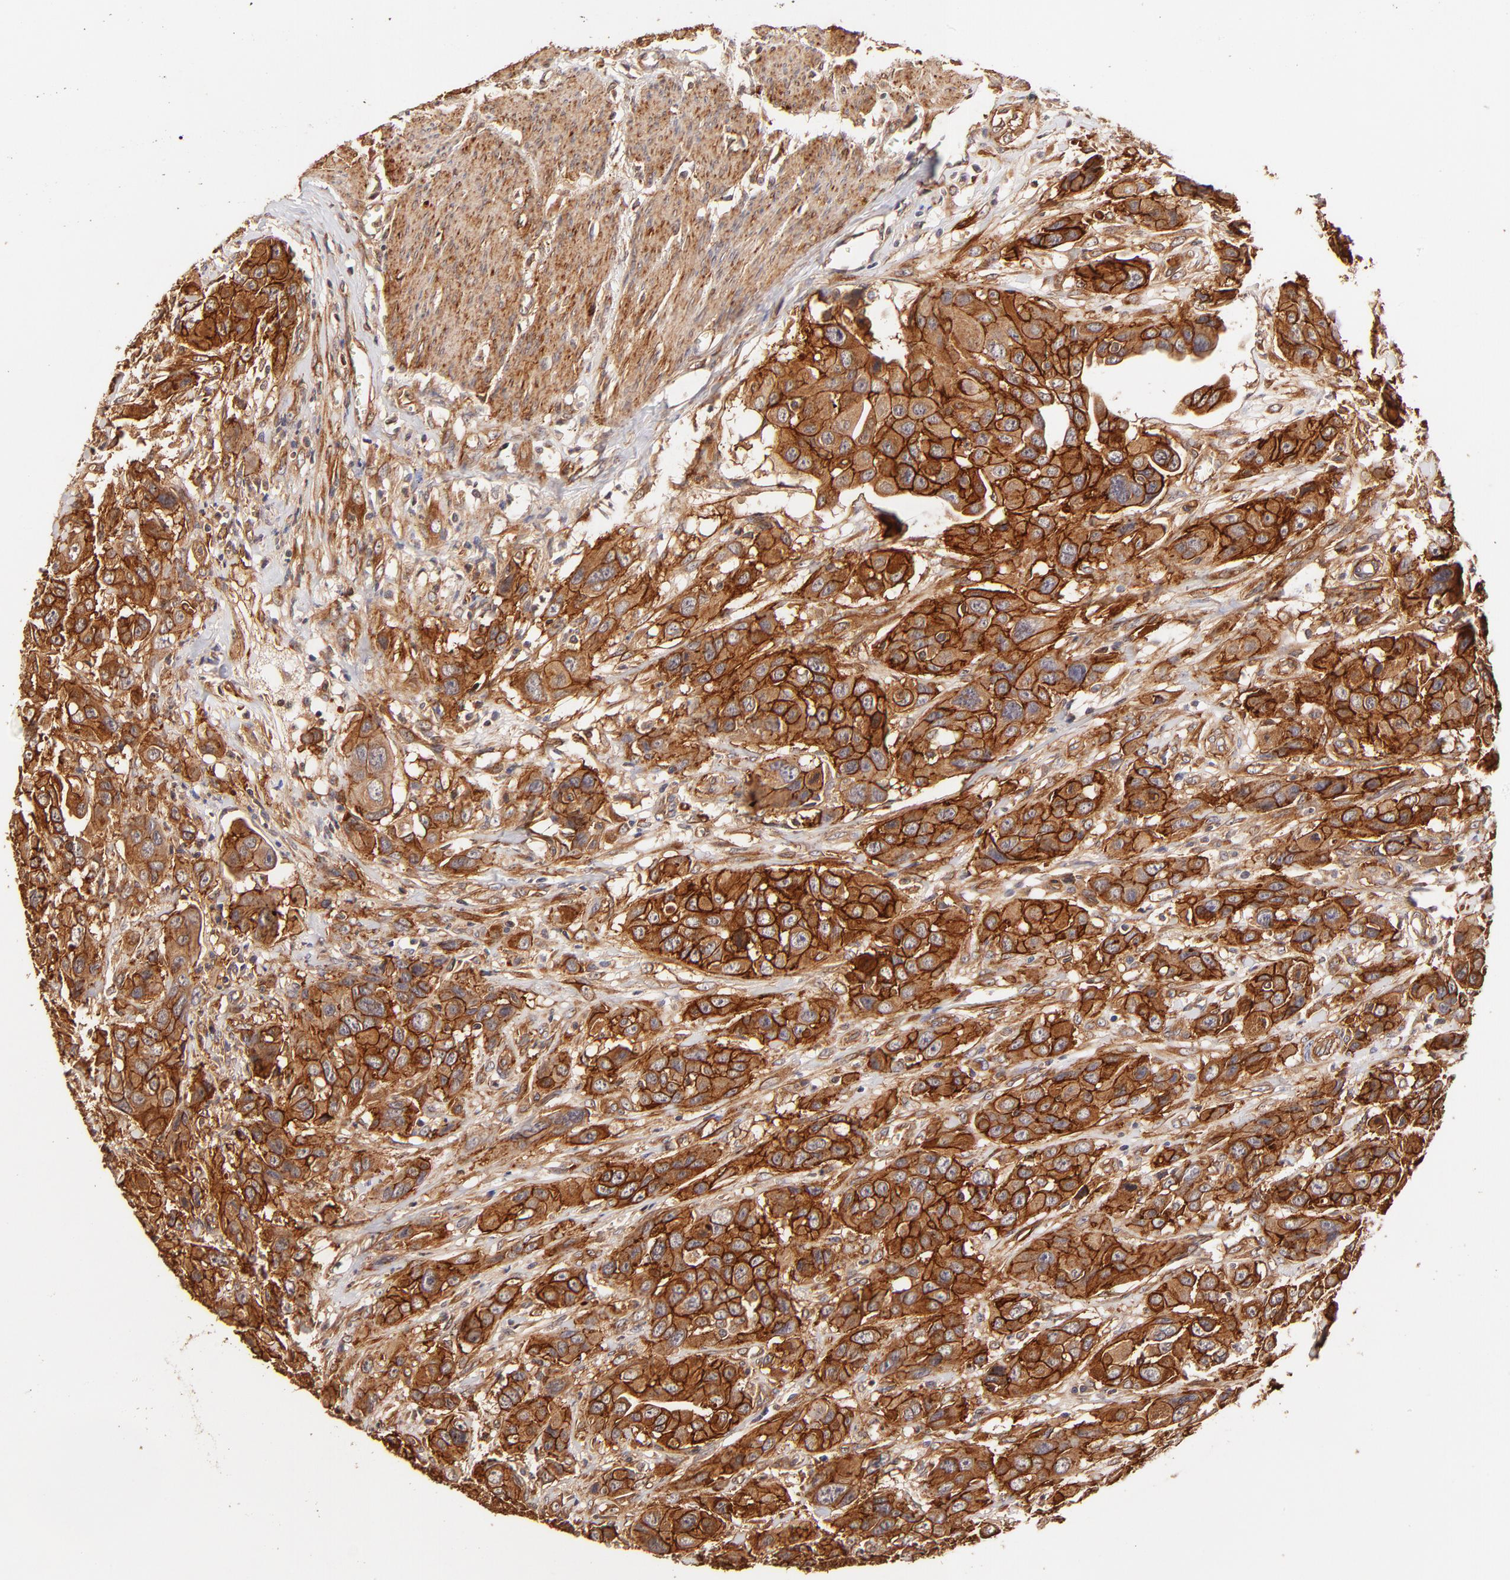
{"staining": {"intensity": "strong", "quantity": ">75%", "location": "cytoplasmic/membranous"}, "tissue": "urothelial cancer", "cell_type": "Tumor cells", "image_type": "cancer", "snomed": [{"axis": "morphology", "description": "Urothelial carcinoma, High grade"}, {"axis": "topography", "description": "Urinary bladder"}], "caption": "This micrograph reveals IHC staining of human urothelial cancer, with high strong cytoplasmic/membranous staining in about >75% of tumor cells.", "gene": "ITGB1", "patient": {"sex": "male", "age": 73}}